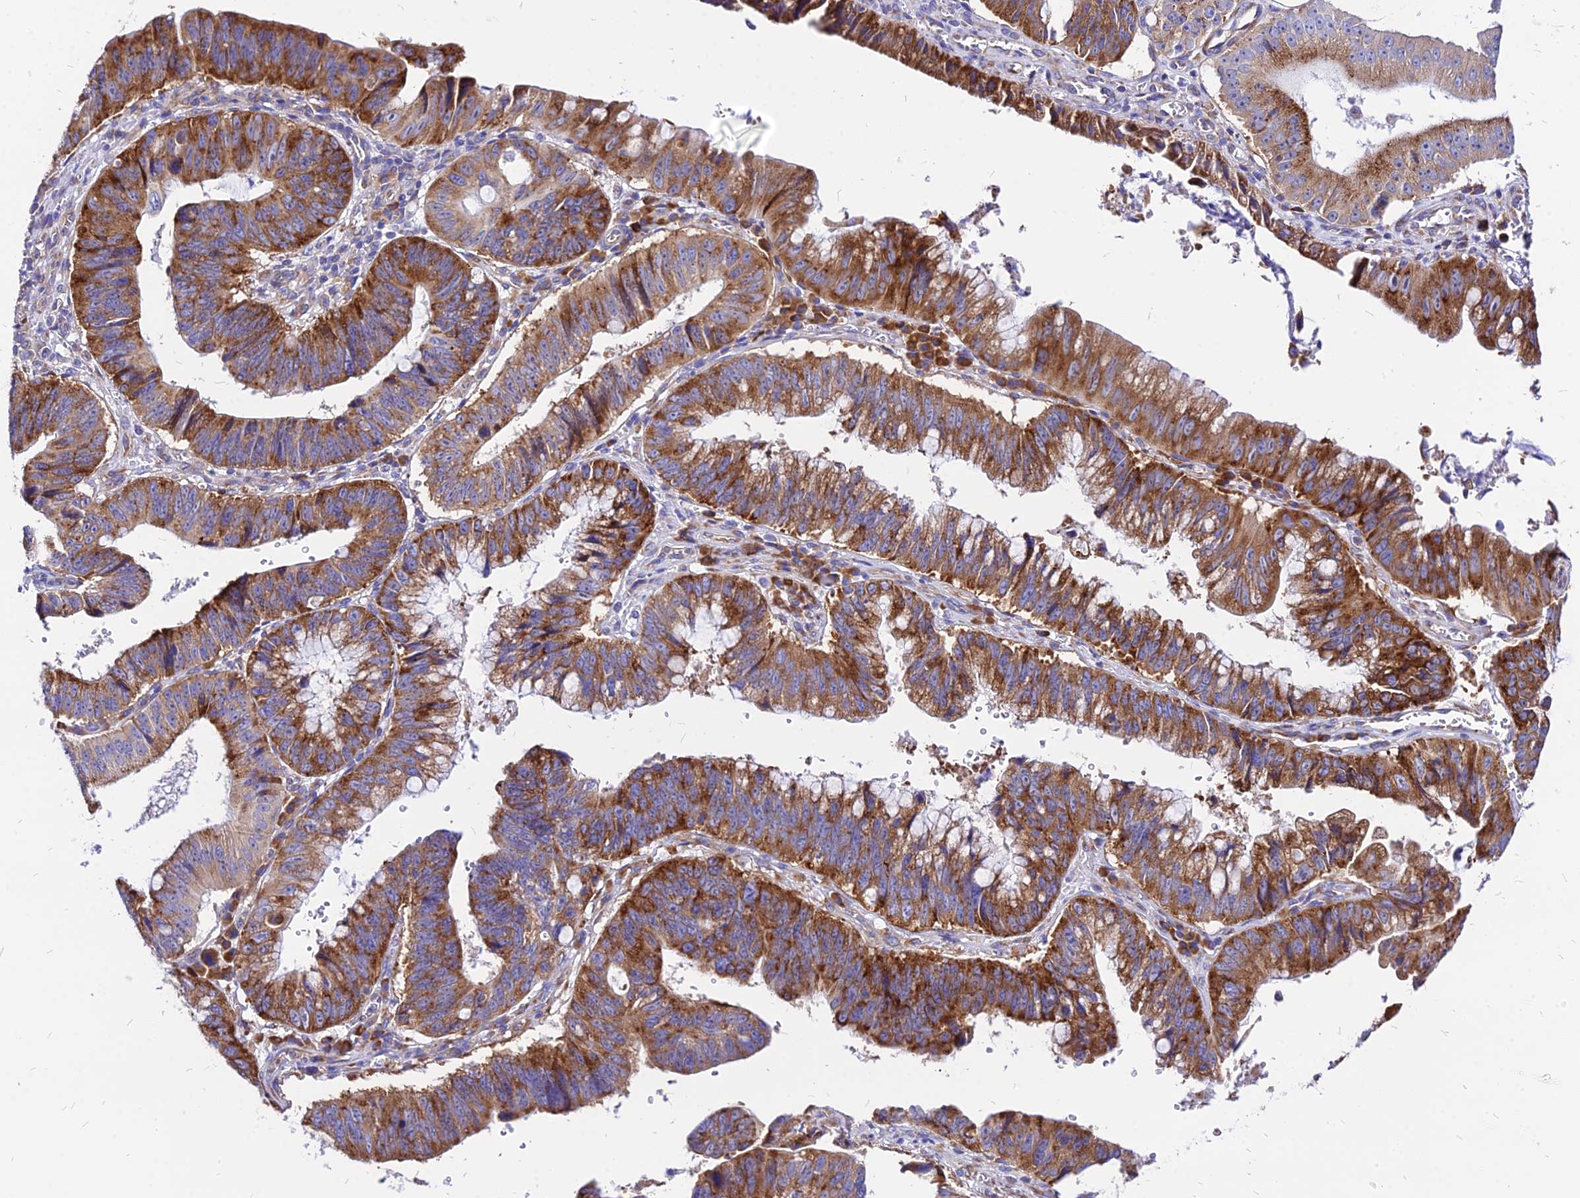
{"staining": {"intensity": "strong", "quantity": ">75%", "location": "cytoplasmic/membranous"}, "tissue": "stomach cancer", "cell_type": "Tumor cells", "image_type": "cancer", "snomed": [{"axis": "morphology", "description": "Adenocarcinoma, NOS"}, {"axis": "topography", "description": "Stomach"}], "caption": "The histopathology image exhibits immunohistochemical staining of stomach cancer. There is strong cytoplasmic/membranous expression is identified in approximately >75% of tumor cells.", "gene": "RPL19", "patient": {"sex": "male", "age": 59}}